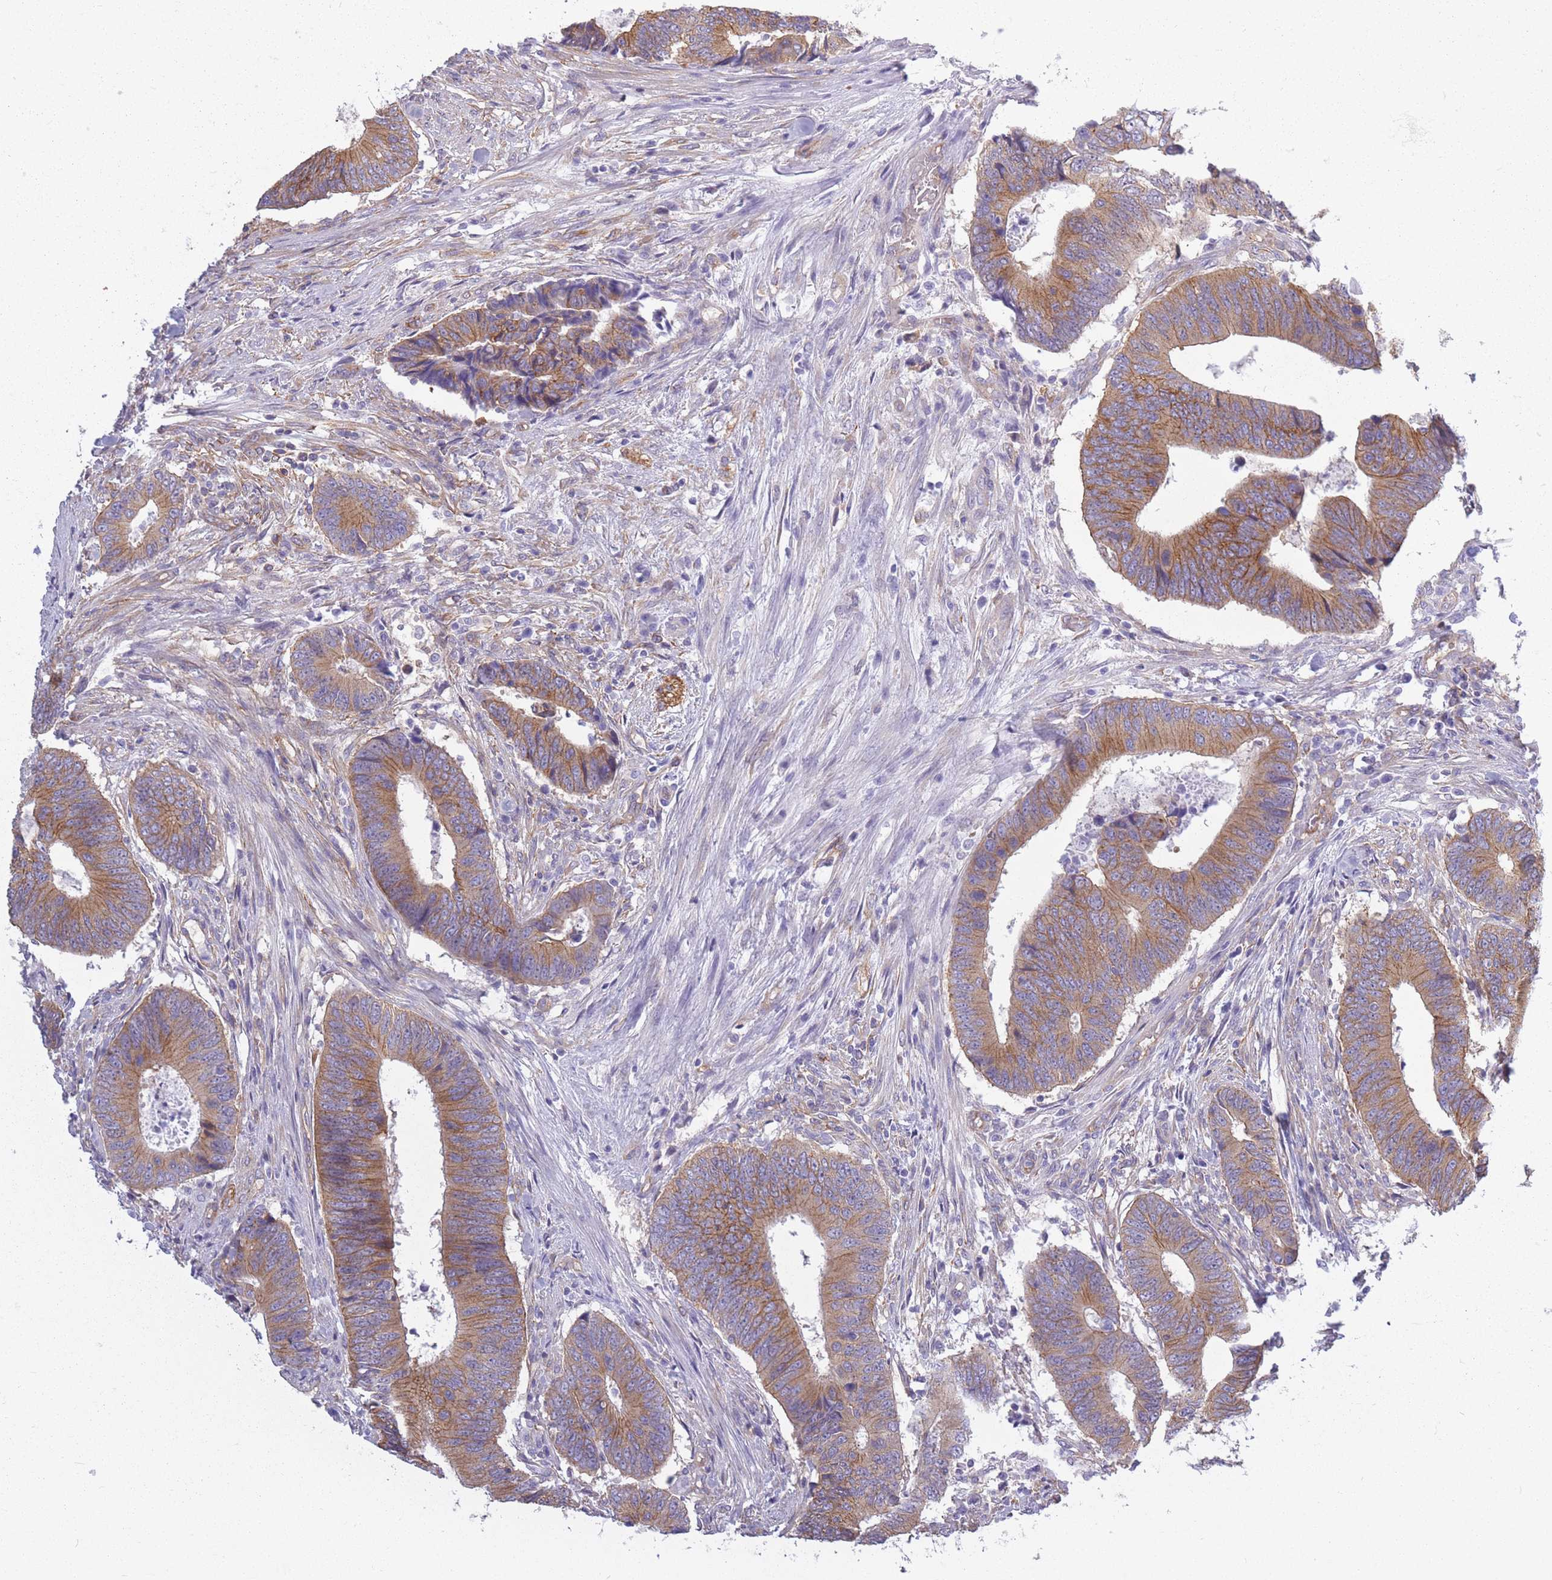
{"staining": {"intensity": "moderate", "quantity": ">75%", "location": "cytoplasmic/membranous"}, "tissue": "colorectal cancer", "cell_type": "Tumor cells", "image_type": "cancer", "snomed": [{"axis": "morphology", "description": "Adenocarcinoma, NOS"}, {"axis": "topography", "description": "Colon"}], "caption": "A photomicrograph showing moderate cytoplasmic/membranous expression in approximately >75% of tumor cells in colorectal cancer, as visualized by brown immunohistochemical staining.", "gene": "ADD1", "patient": {"sex": "male", "age": 87}}